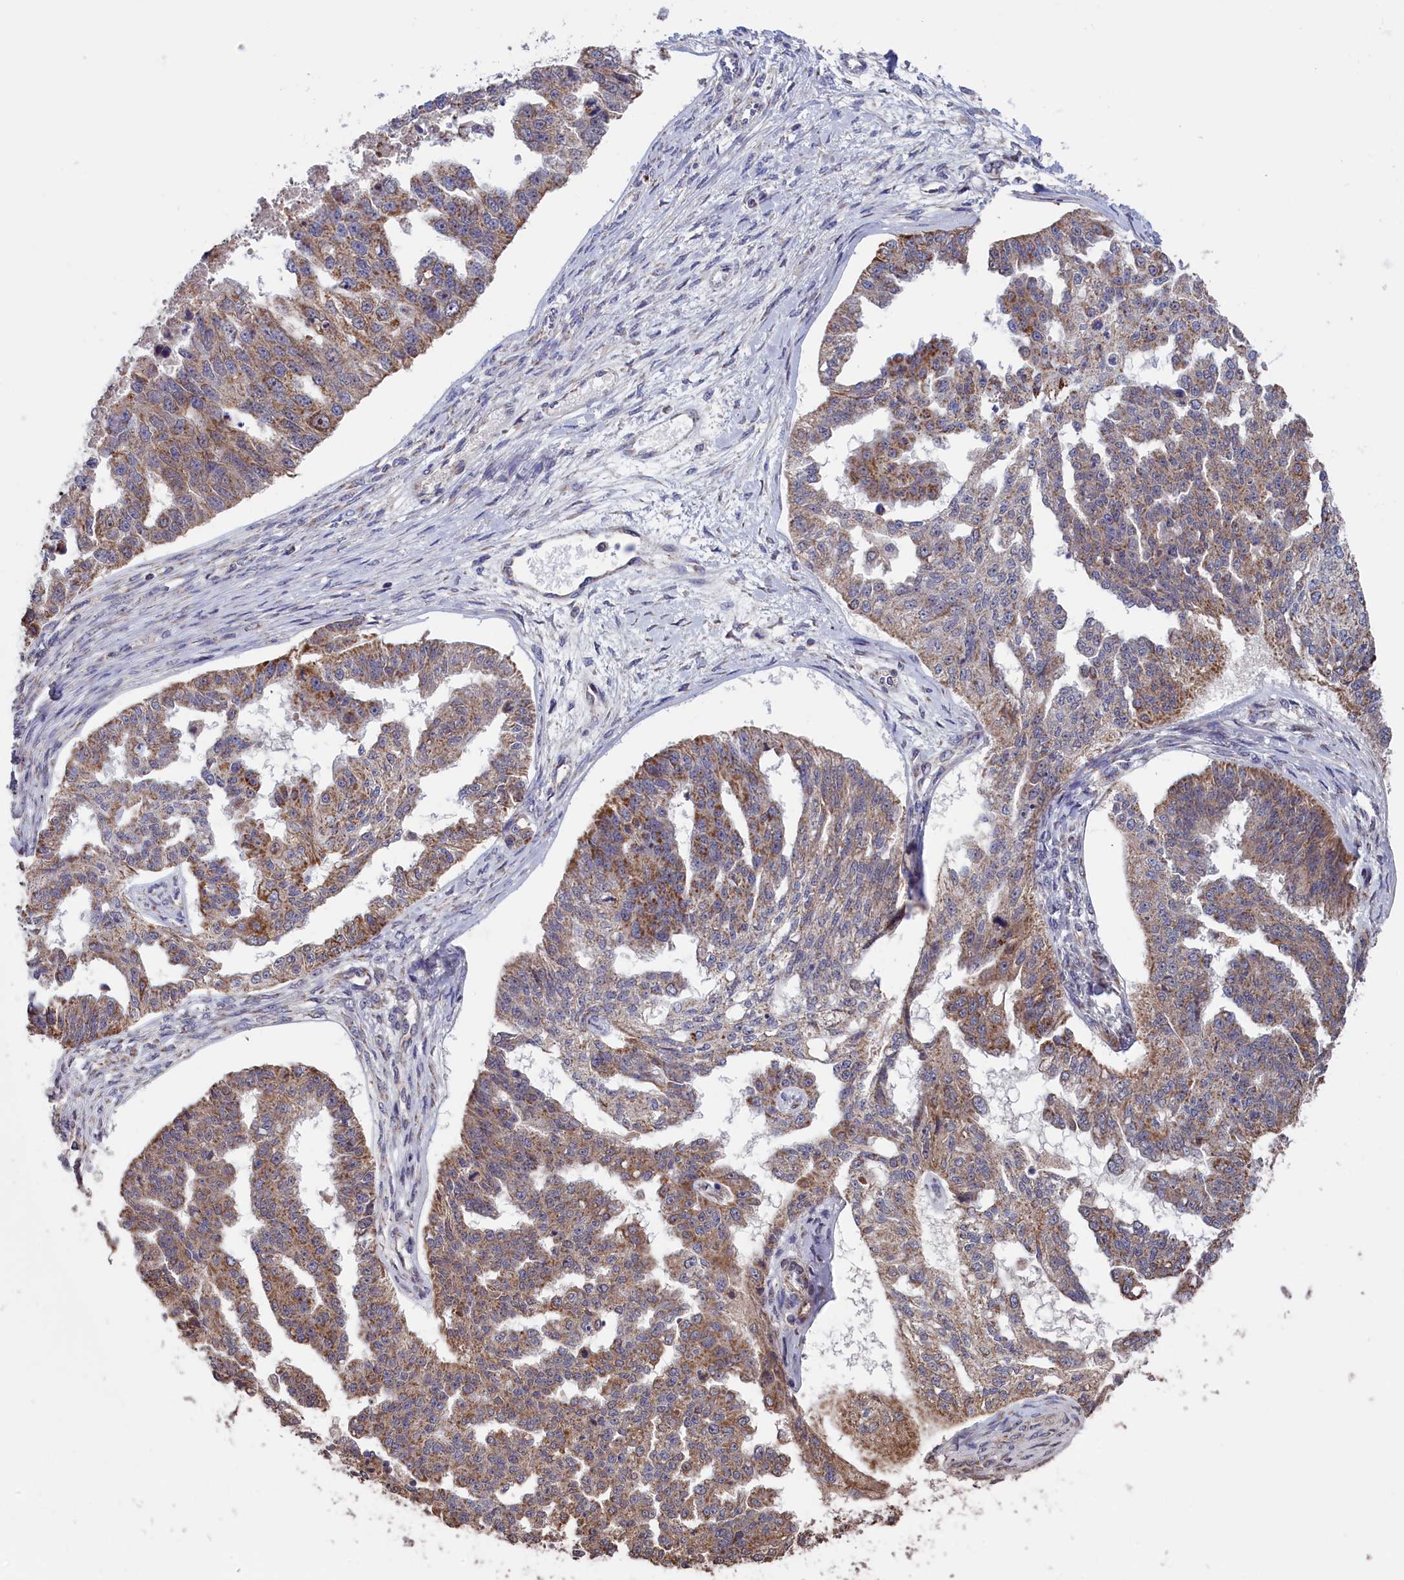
{"staining": {"intensity": "moderate", "quantity": ">75%", "location": "cytoplasmic/membranous"}, "tissue": "ovarian cancer", "cell_type": "Tumor cells", "image_type": "cancer", "snomed": [{"axis": "morphology", "description": "Cystadenocarcinoma, serous, NOS"}, {"axis": "topography", "description": "Ovary"}], "caption": "The immunohistochemical stain labels moderate cytoplasmic/membranous expression in tumor cells of ovarian cancer tissue.", "gene": "TIMM44", "patient": {"sex": "female", "age": 58}}